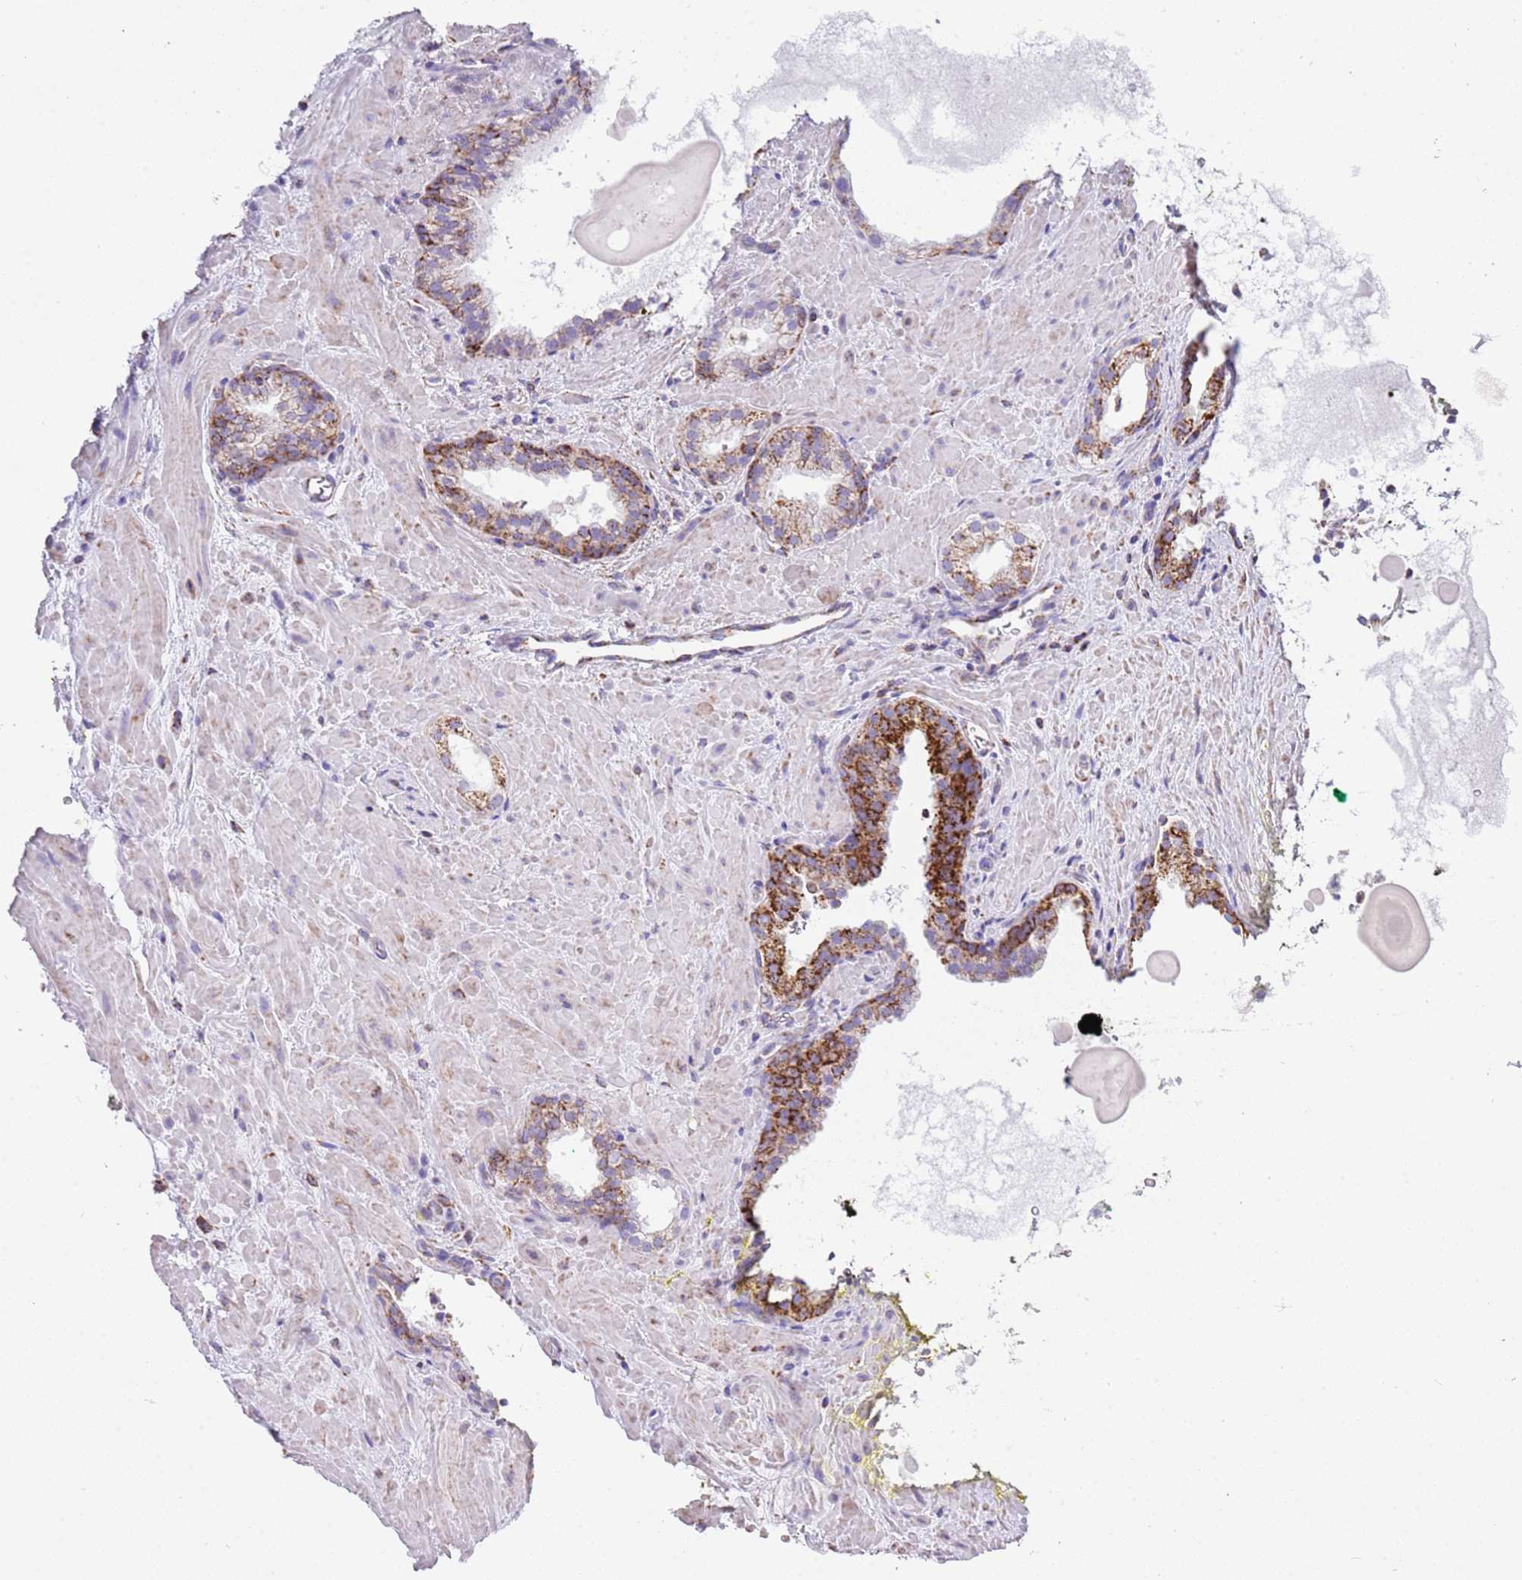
{"staining": {"intensity": "strong", "quantity": ">75%", "location": "cytoplasmic/membranous"}, "tissue": "prostate cancer", "cell_type": "Tumor cells", "image_type": "cancer", "snomed": [{"axis": "morphology", "description": "Adenocarcinoma, High grade"}, {"axis": "topography", "description": "Prostate"}], "caption": "Prostate adenocarcinoma (high-grade) was stained to show a protein in brown. There is high levels of strong cytoplasmic/membranous staining in approximately >75% of tumor cells.", "gene": "SUCLG2", "patient": {"sex": "male", "age": 66}}